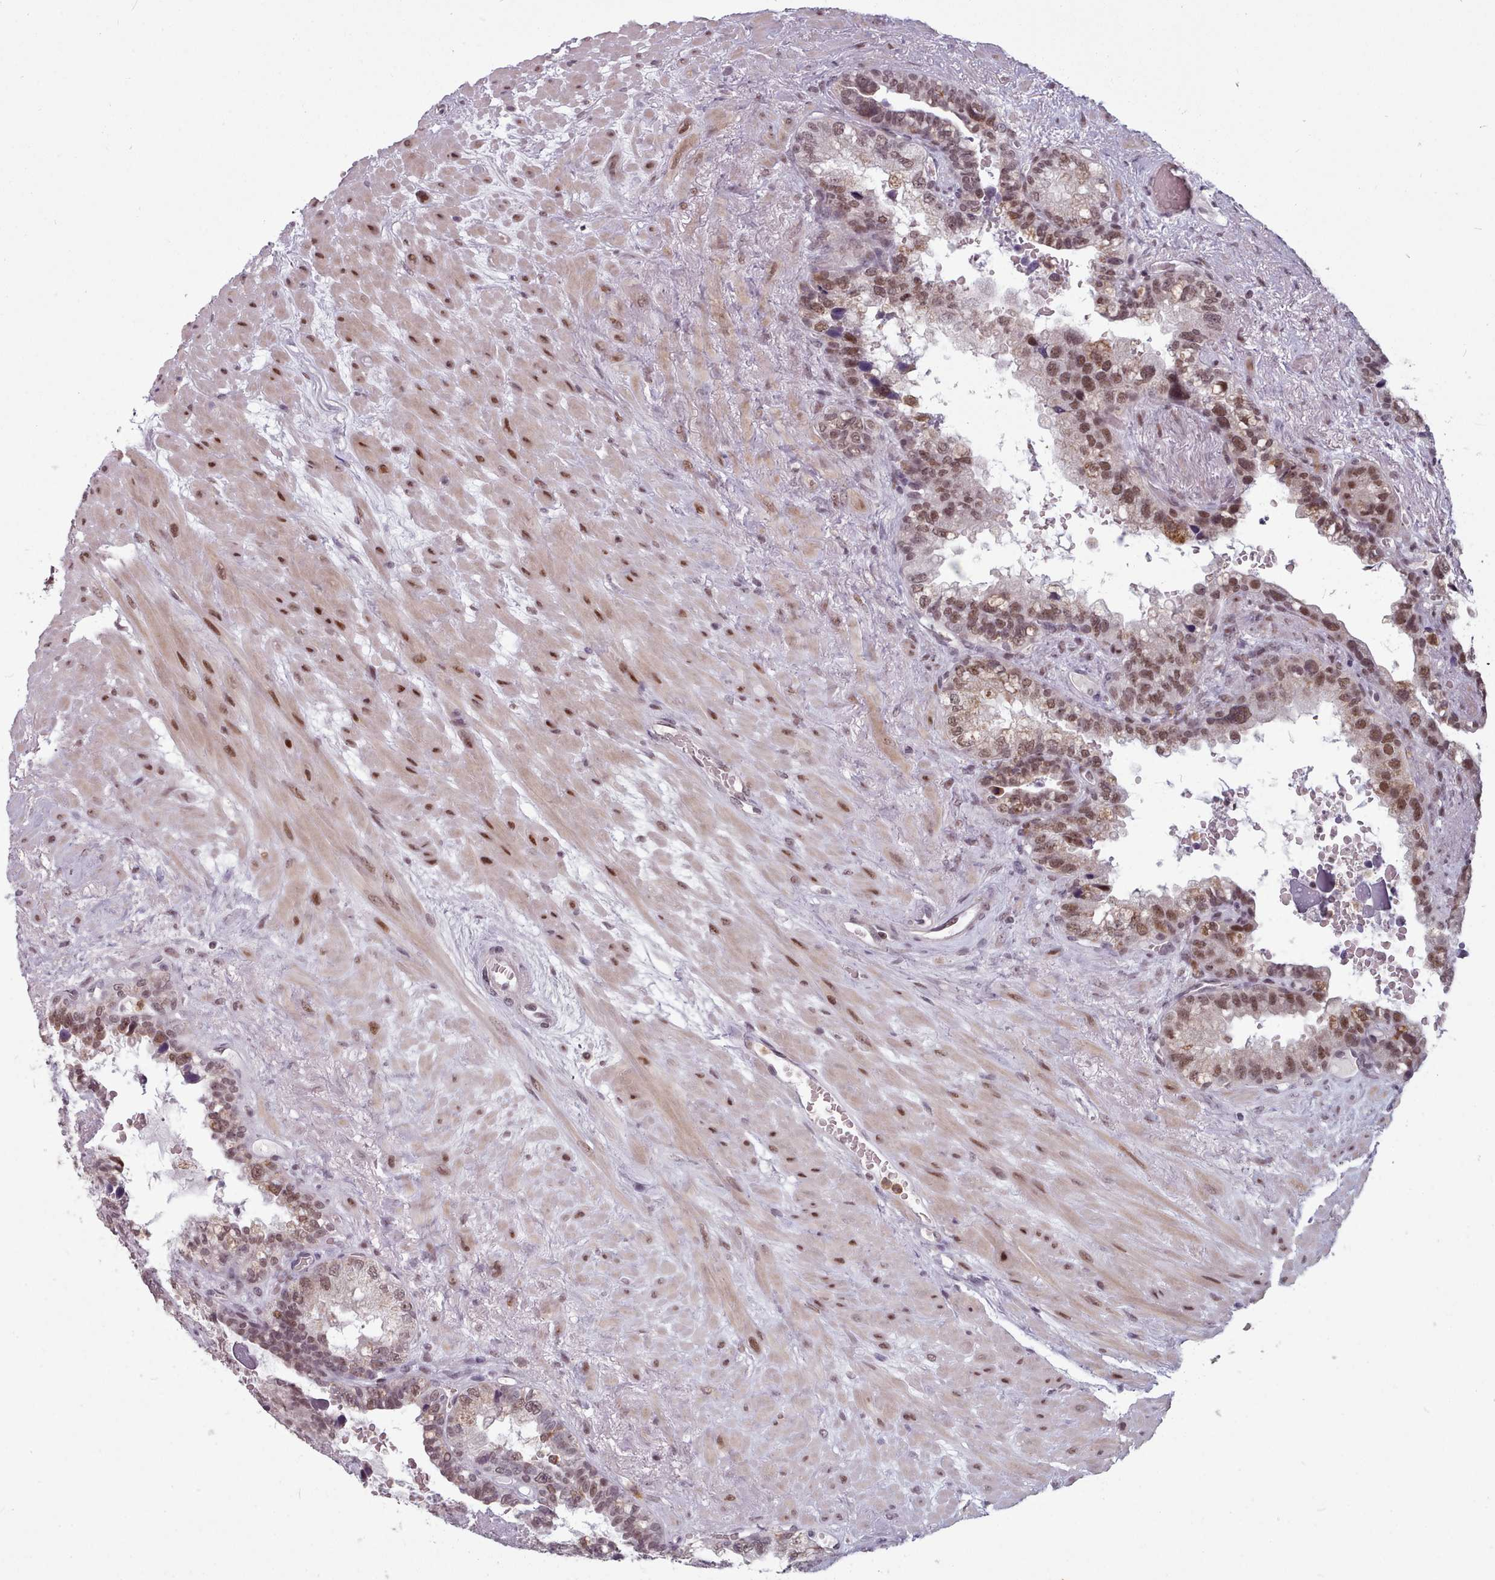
{"staining": {"intensity": "moderate", "quantity": ">75%", "location": "nuclear"}, "tissue": "seminal vesicle", "cell_type": "Glandular cells", "image_type": "normal", "snomed": [{"axis": "morphology", "description": "Normal tissue, NOS"}, {"axis": "topography", "description": "Seminal veicle"}], "caption": "Seminal vesicle stained with IHC demonstrates moderate nuclear positivity in approximately >75% of glandular cells. (DAB = brown stain, brightfield microscopy at high magnification).", "gene": "SRSF9", "patient": {"sex": "male", "age": 80}}